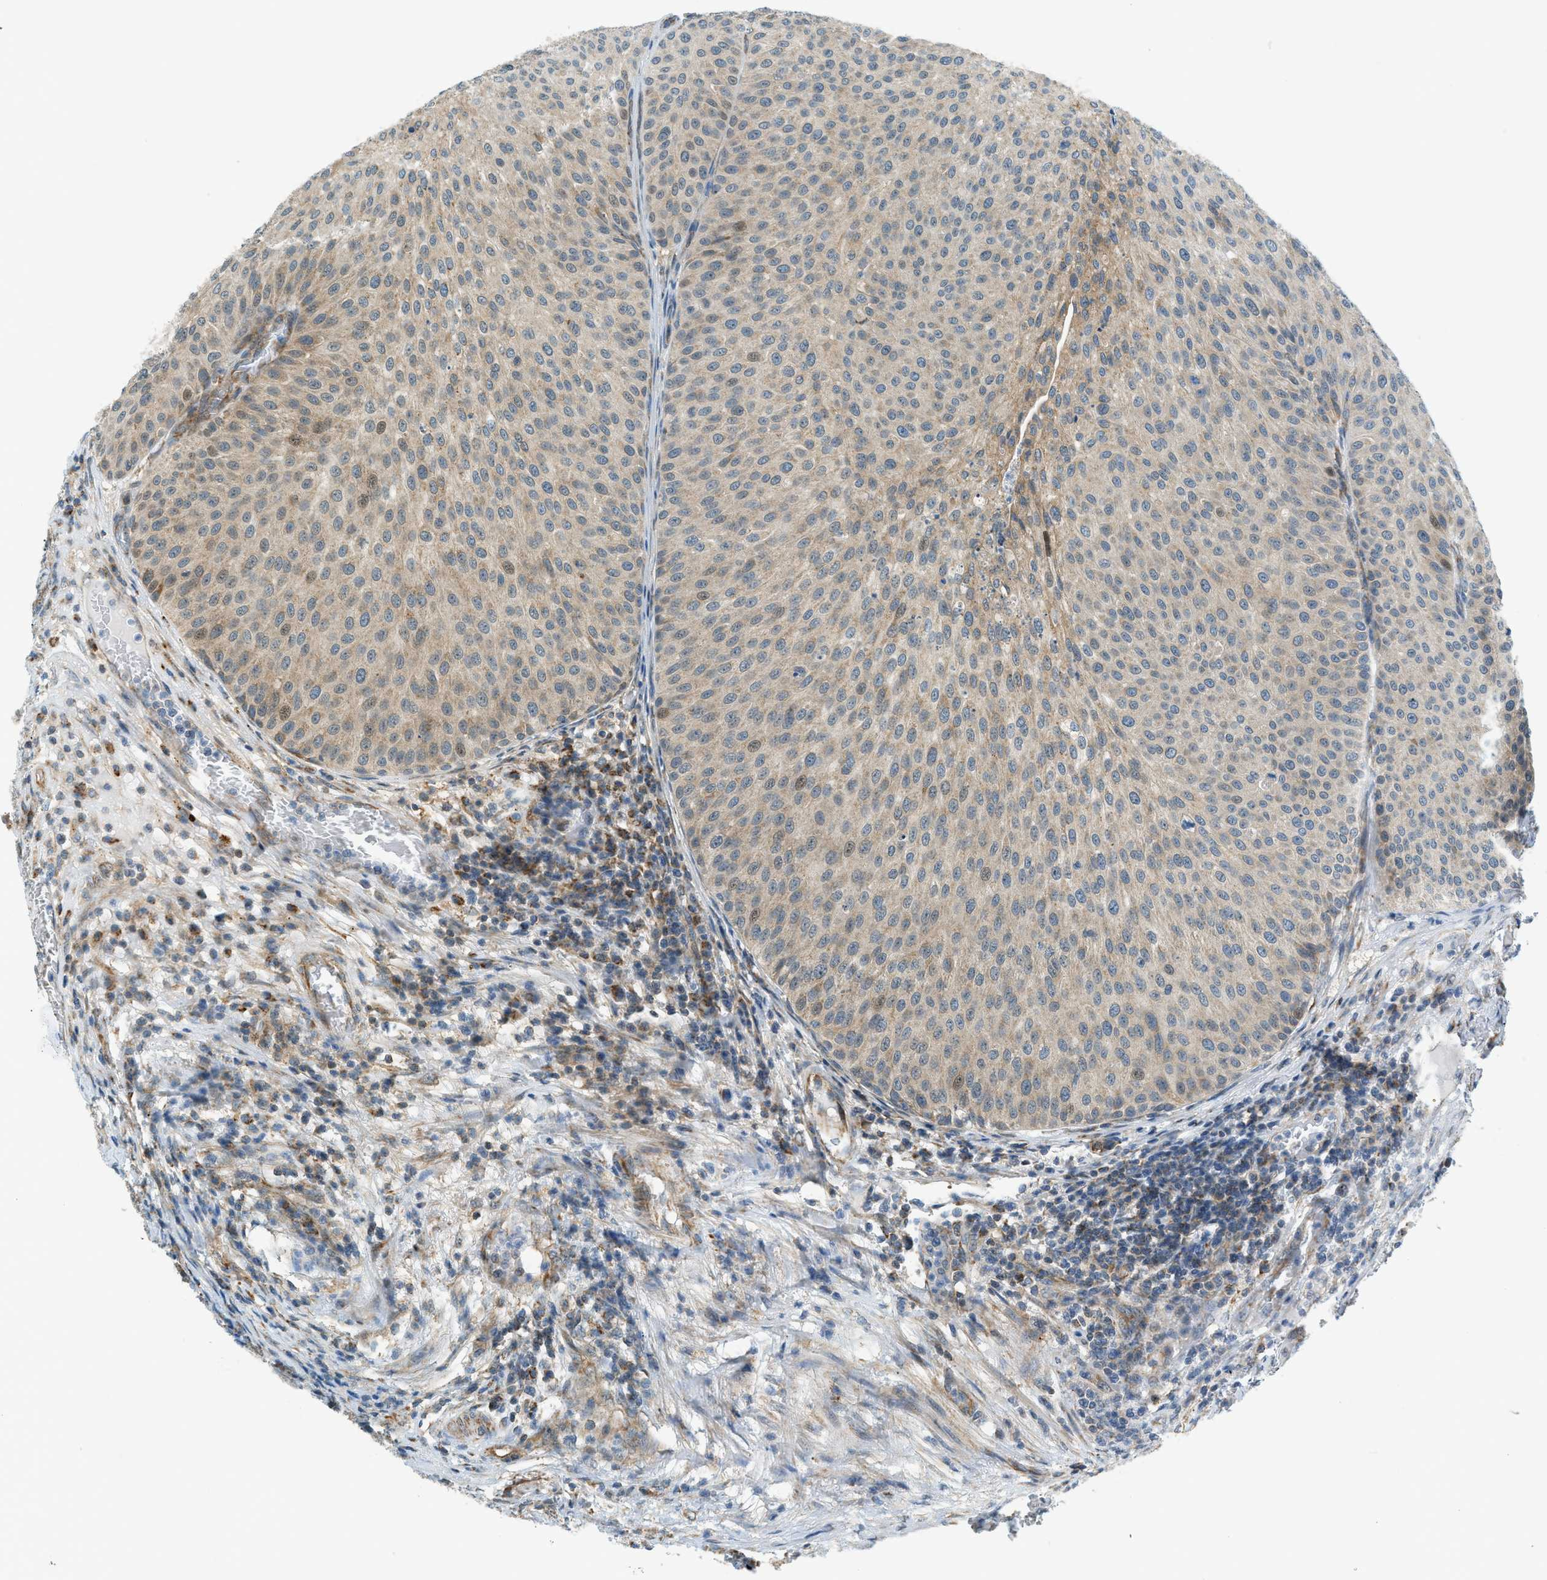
{"staining": {"intensity": "weak", "quantity": "25%-75%", "location": "cytoplasmic/membranous,nuclear"}, "tissue": "urothelial cancer", "cell_type": "Tumor cells", "image_type": "cancer", "snomed": [{"axis": "morphology", "description": "Urothelial carcinoma, Low grade"}, {"axis": "topography", "description": "Smooth muscle"}, {"axis": "topography", "description": "Urinary bladder"}], "caption": "Urothelial cancer stained with DAB (3,3'-diaminobenzidine) IHC displays low levels of weak cytoplasmic/membranous and nuclear staining in approximately 25%-75% of tumor cells.", "gene": "PIGG", "patient": {"sex": "male", "age": 60}}